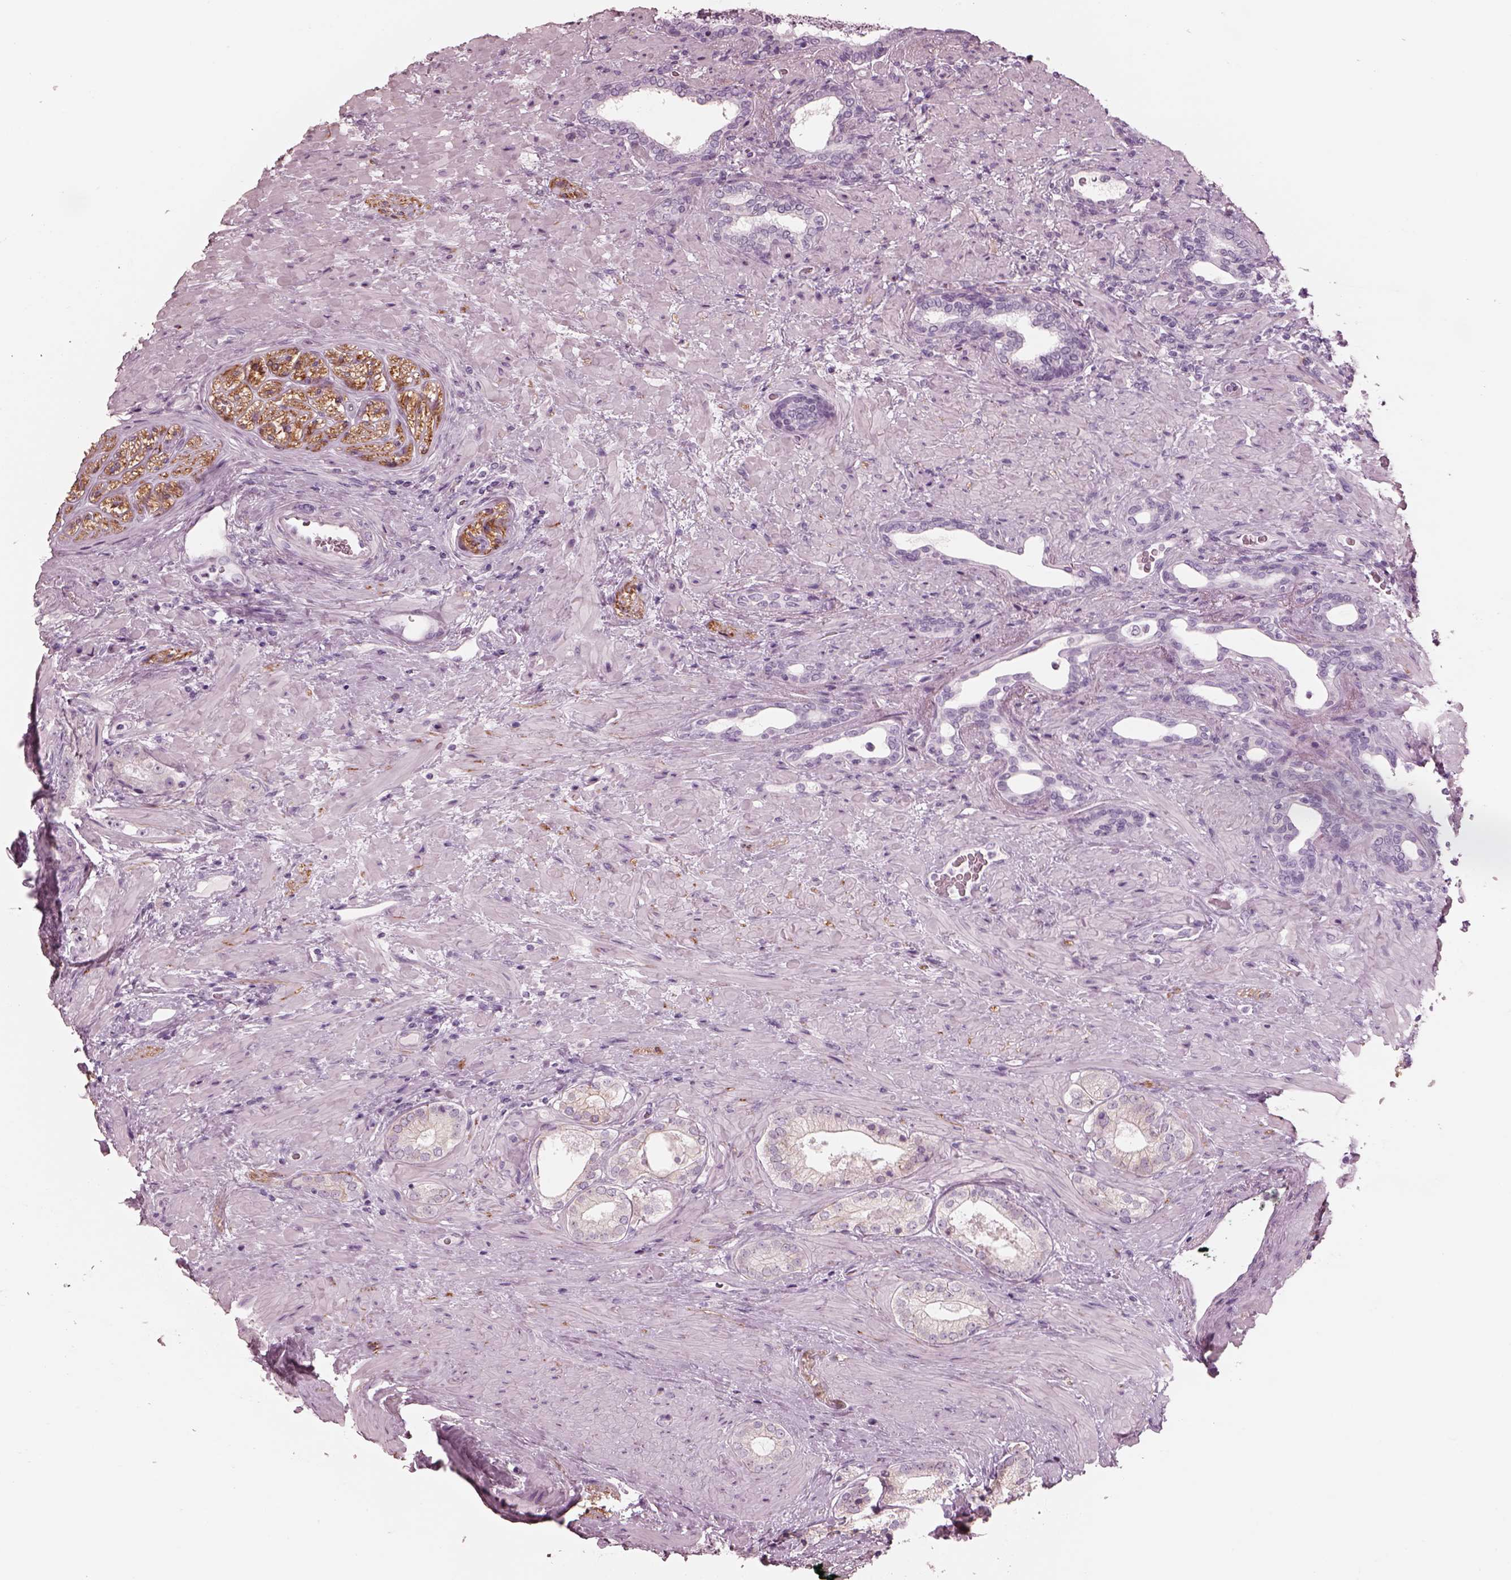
{"staining": {"intensity": "negative", "quantity": "none", "location": "none"}, "tissue": "prostate cancer", "cell_type": "Tumor cells", "image_type": "cancer", "snomed": [{"axis": "morphology", "description": "Adenocarcinoma, Low grade"}, {"axis": "topography", "description": "Prostate and seminal vesicle, NOS"}], "caption": "A high-resolution micrograph shows immunohistochemistry staining of prostate cancer, which demonstrates no significant expression in tumor cells. (Stains: DAB immunohistochemistry (IHC) with hematoxylin counter stain, Microscopy: brightfield microscopy at high magnification).", "gene": "CADM2", "patient": {"sex": "male", "age": 61}}